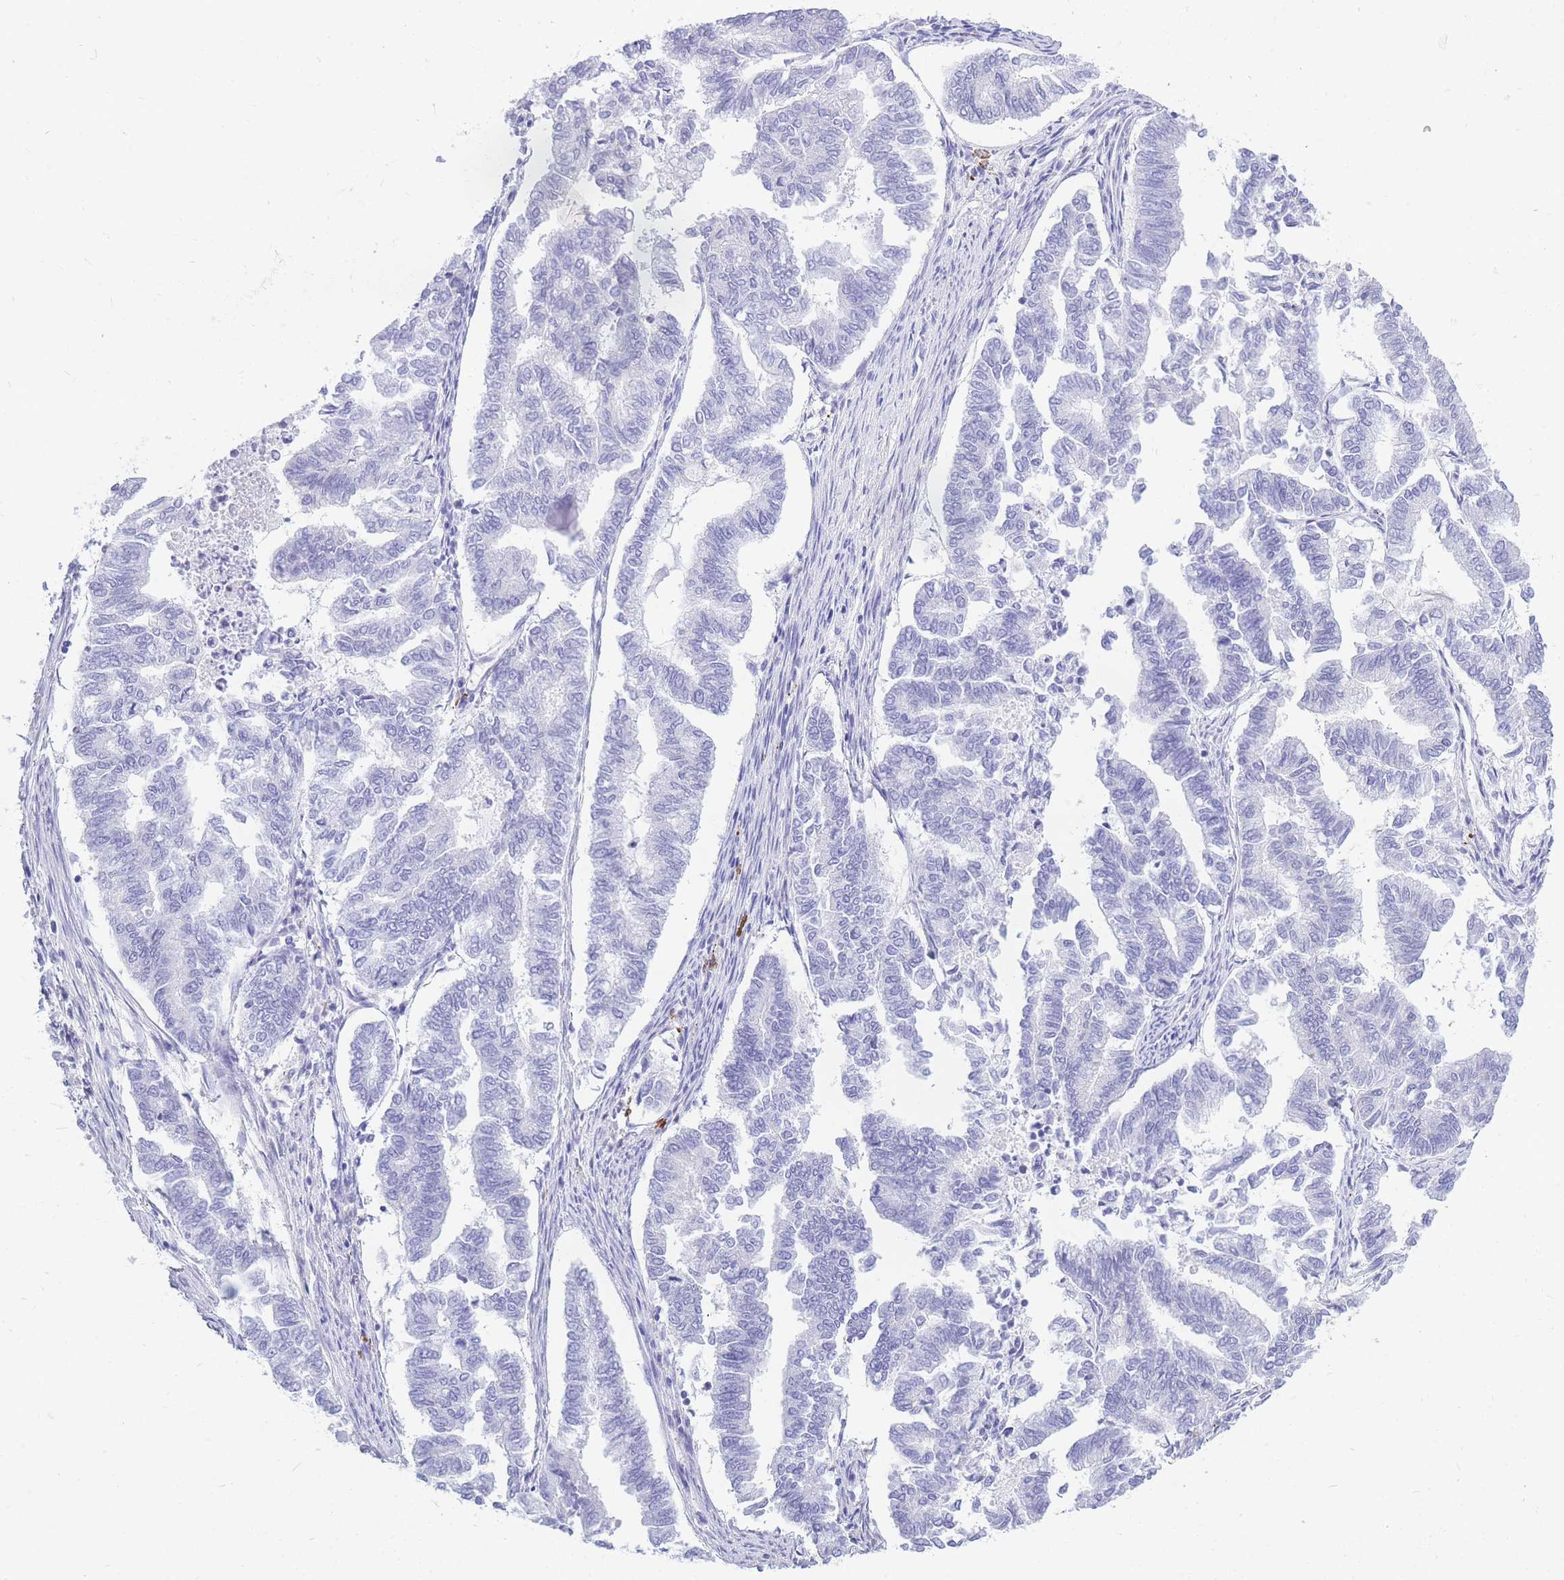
{"staining": {"intensity": "negative", "quantity": "none", "location": "none"}, "tissue": "endometrial cancer", "cell_type": "Tumor cells", "image_type": "cancer", "snomed": [{"axis": "morphology", "description": "Adenocarcinoma, NOS"}, {"axis": "topography", "description": "Endometrium"}], "caption": "Tumor cells show no significant protein expression in endometrial adenocarcinoma.", "gene": "ZFP62", "patient": {"sex": "female", "age": 79}}